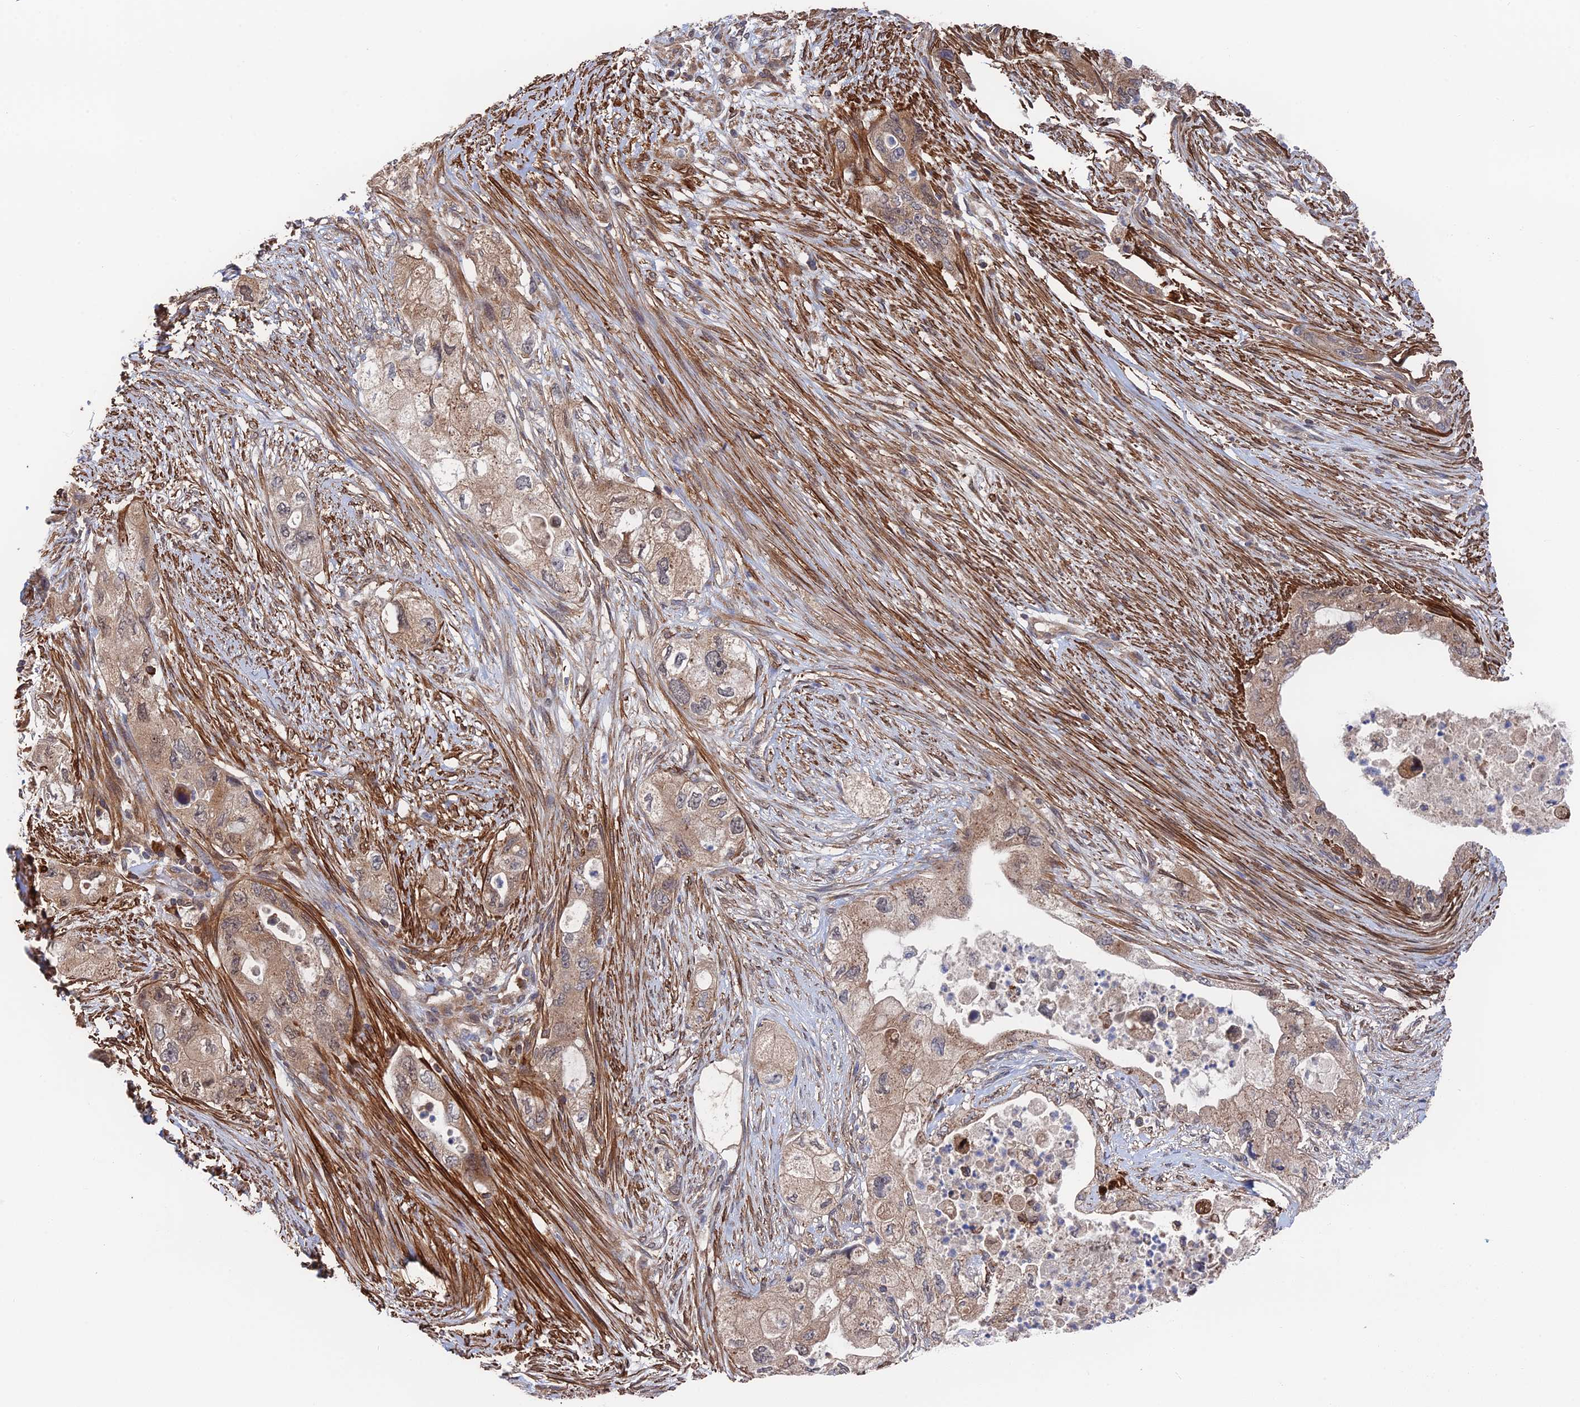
{"staining": {"intensity": "moderate", "quantity": ">75%", "location": "cytoplasmic/membranous"}, "tissue": "pancreatic cancer", "cell_type": "Tumor cells", "image_type": "cancer", "snomed": [{"axis": "morphology", "description": "Adenocarcinoma, NOS"}, {"axis": "topography", "description": "Pancreas"}], "caption": "Protein staining of pancreatic cancer (adenocarcinoma) tissue reveals moderate cytoplasmic/membranous staining in approximately >75% of tumor cells.", "gene": "ZNF320", "patient": {"sex": "female", "age": 73}}